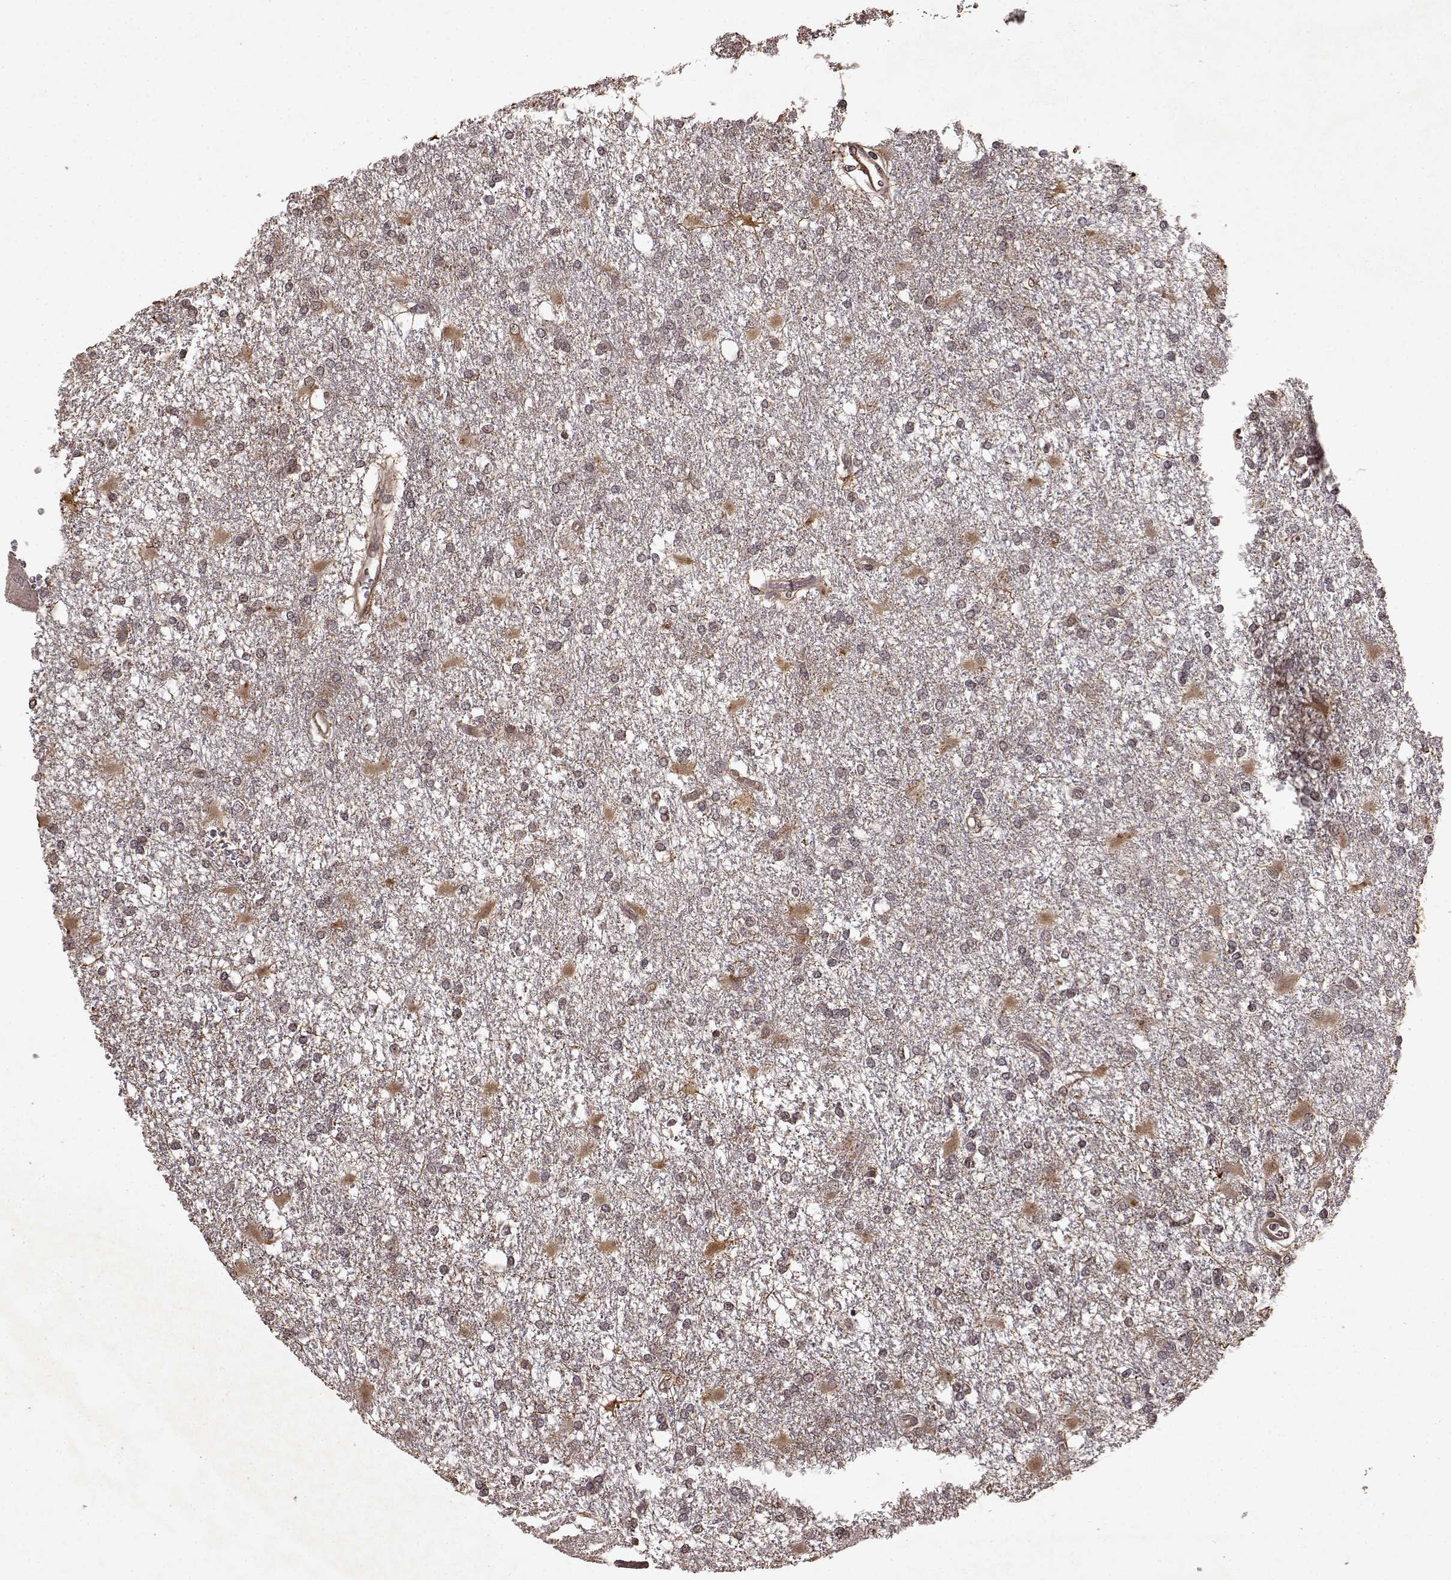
{"staining": {"intensity": "negative", "quantity": "none", "location": "none"}, "tissue": "glioma", "cell_type": "Tumor cells", "image_type": "cancer", "snomed": [{"axis": "morphology", "description": "Glioma, malignant, High grade"}, {"axis": "topography", "description": "Cerebral cortex"}], "caption": "Malignant high-grade glioma stained for a protein using IHC shows no staining tumor cells.", "gene": "FSTL1", "patient": {"sex": "male", "age": 79}}